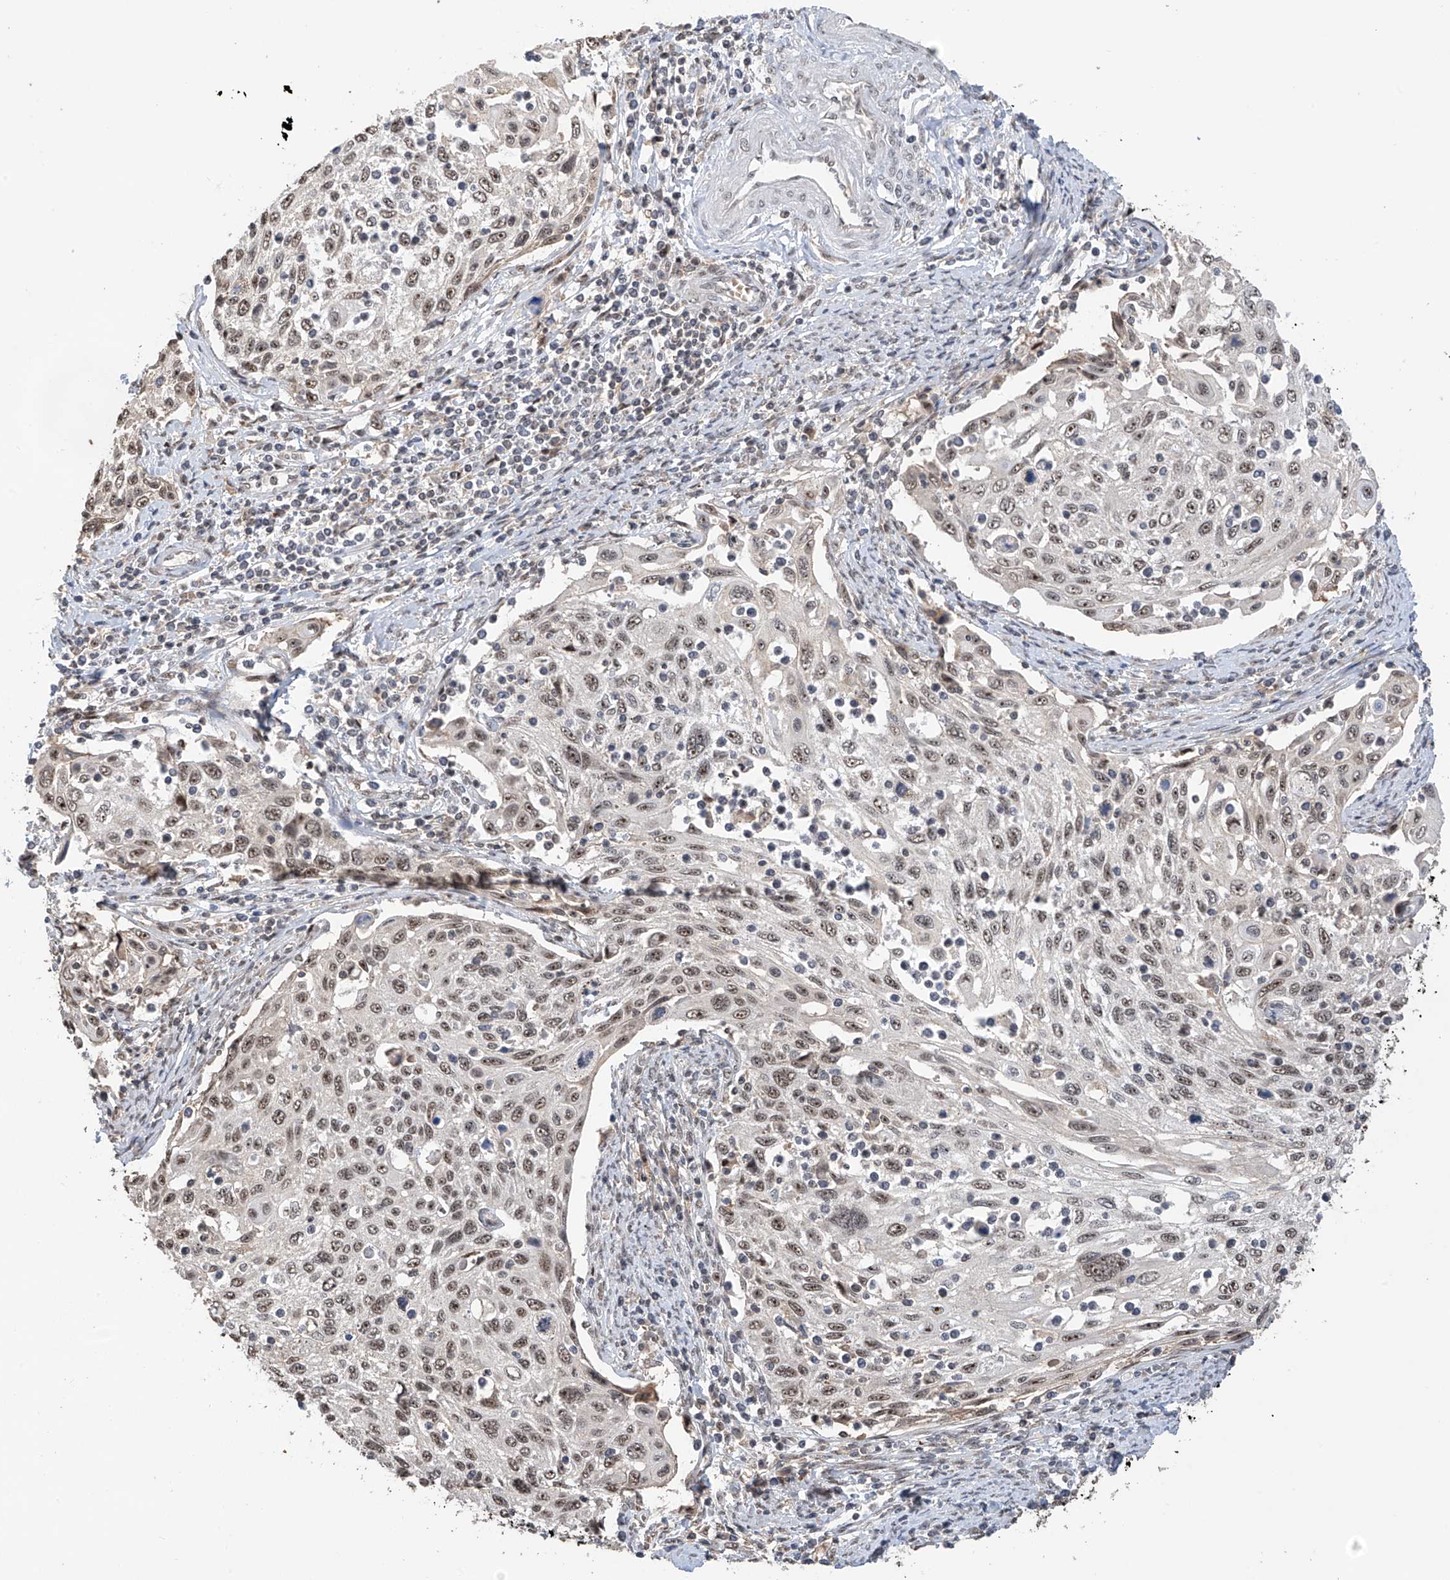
{"staining": {"intensity": "weak", "quantity": ">75%", "location": "nuclear"}, "tissue": "cervical cancer", "cell_type": "Tumor cells", "image_type": "cancer", "snomed": [{"axis": "morphology", "description": "Squamous cell carcinoma, NOS"}, {"axis": "topography", "description": "Cervix"}], "caption": "This photomicrograph shows squamous cell carcinoma (cervical) stained with IHC to label a protein in brown. The nuclear of tumor cells show weak positivity for the protein. Nuclei are counter-stained blue.", "gene": "C1orf131", "patient": {"sex": "female", "age": 70}}